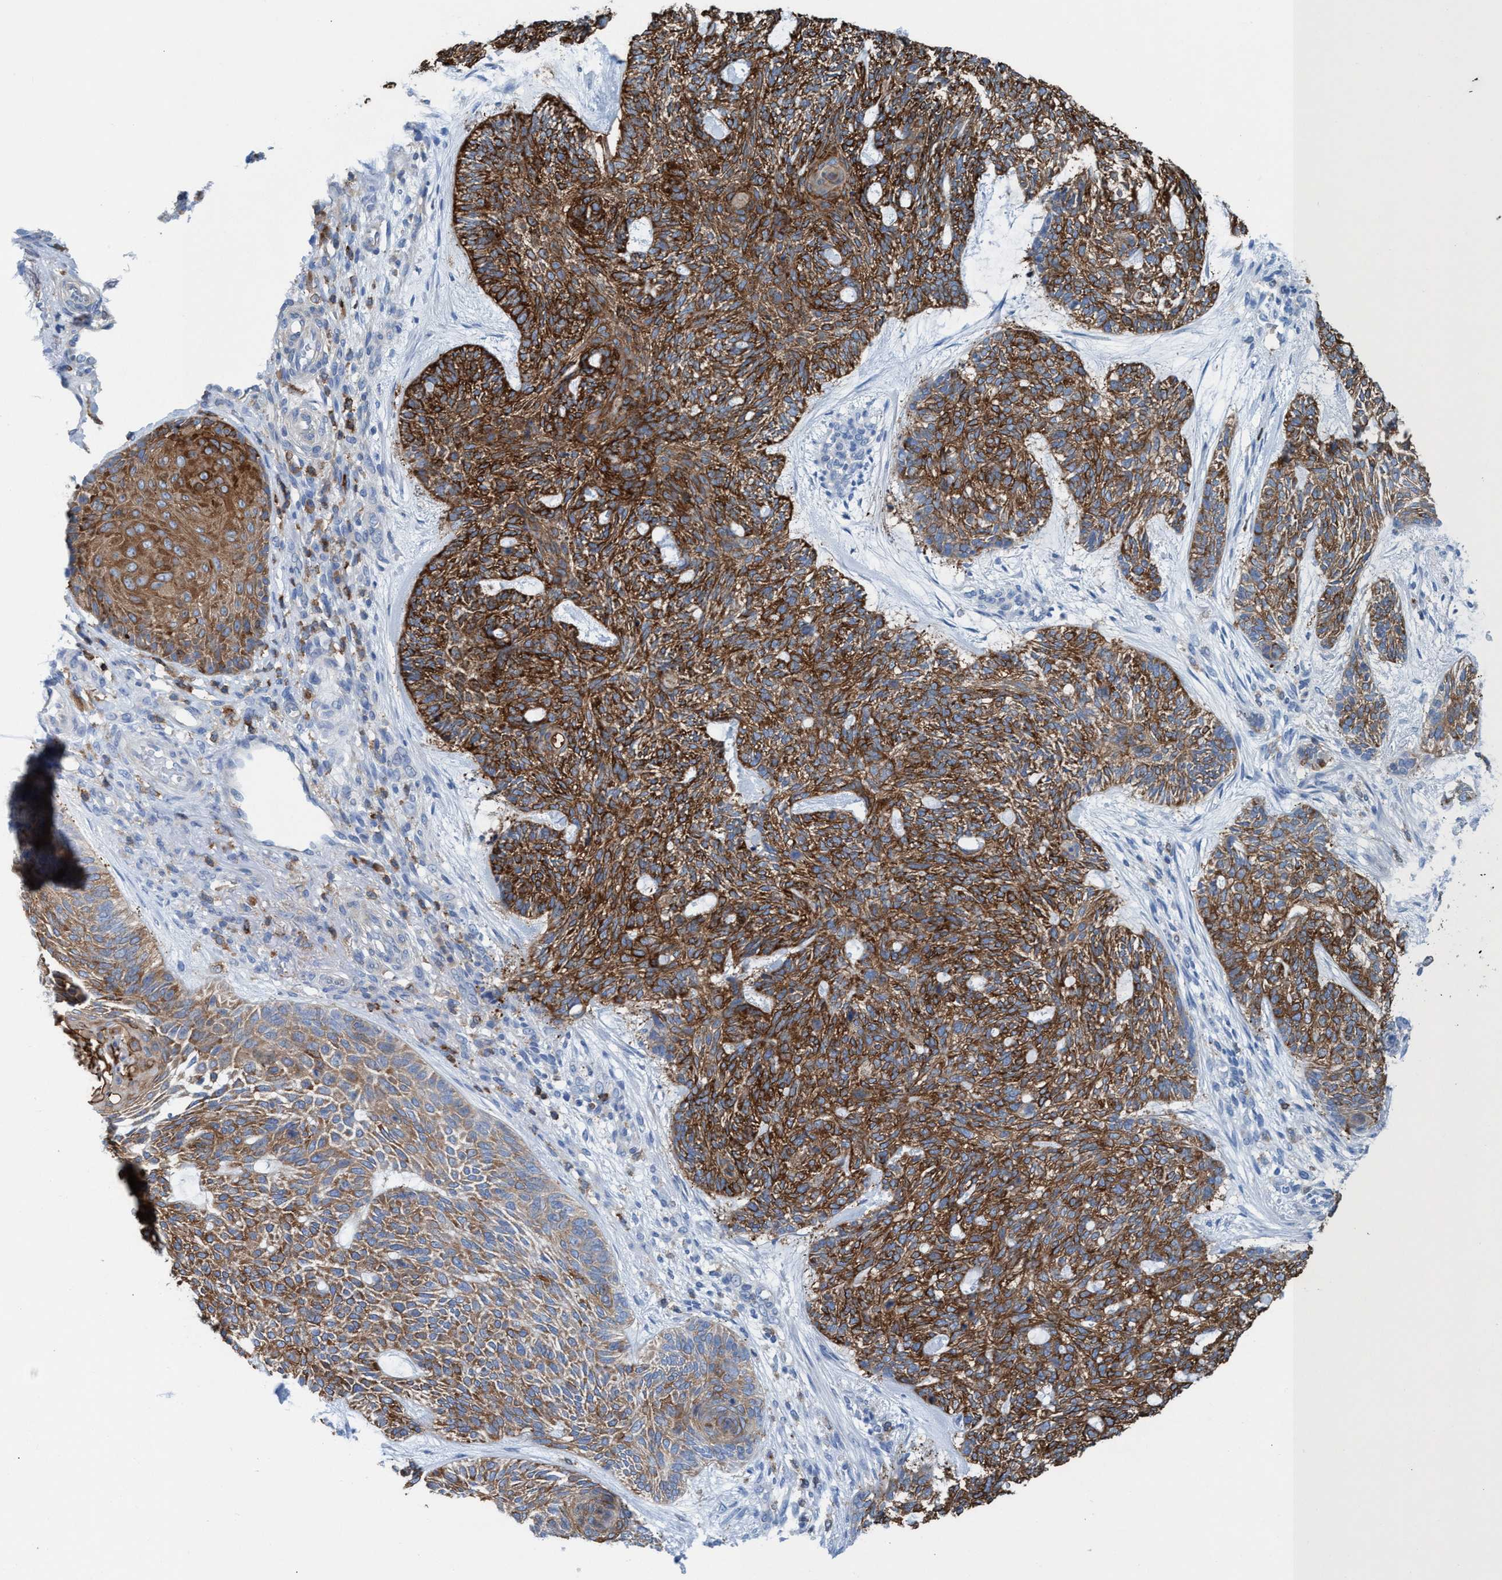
{"staining": {"intensity": "strong", "quantity": "25%-75%", "location": "cytoplasmic/membranous"}, "tissue": "skin cancer", "cell_type": "Tumor cells", "image_type": "cancer", "snomed": [{"axis": "morphology", "description": "Basal cell carcinoma"}, {"axis": "topography", "description": "Skin"}], "caption": "A photomicrograph showing strong cytoplasmic/membranous positivity in about 25%-75% of tumor cells in basal cell carcinoma (skin), as visualized by brown immunohistochemical staining.", "gene": "EZR", "patient": {"sex": "male", "age": 55}}